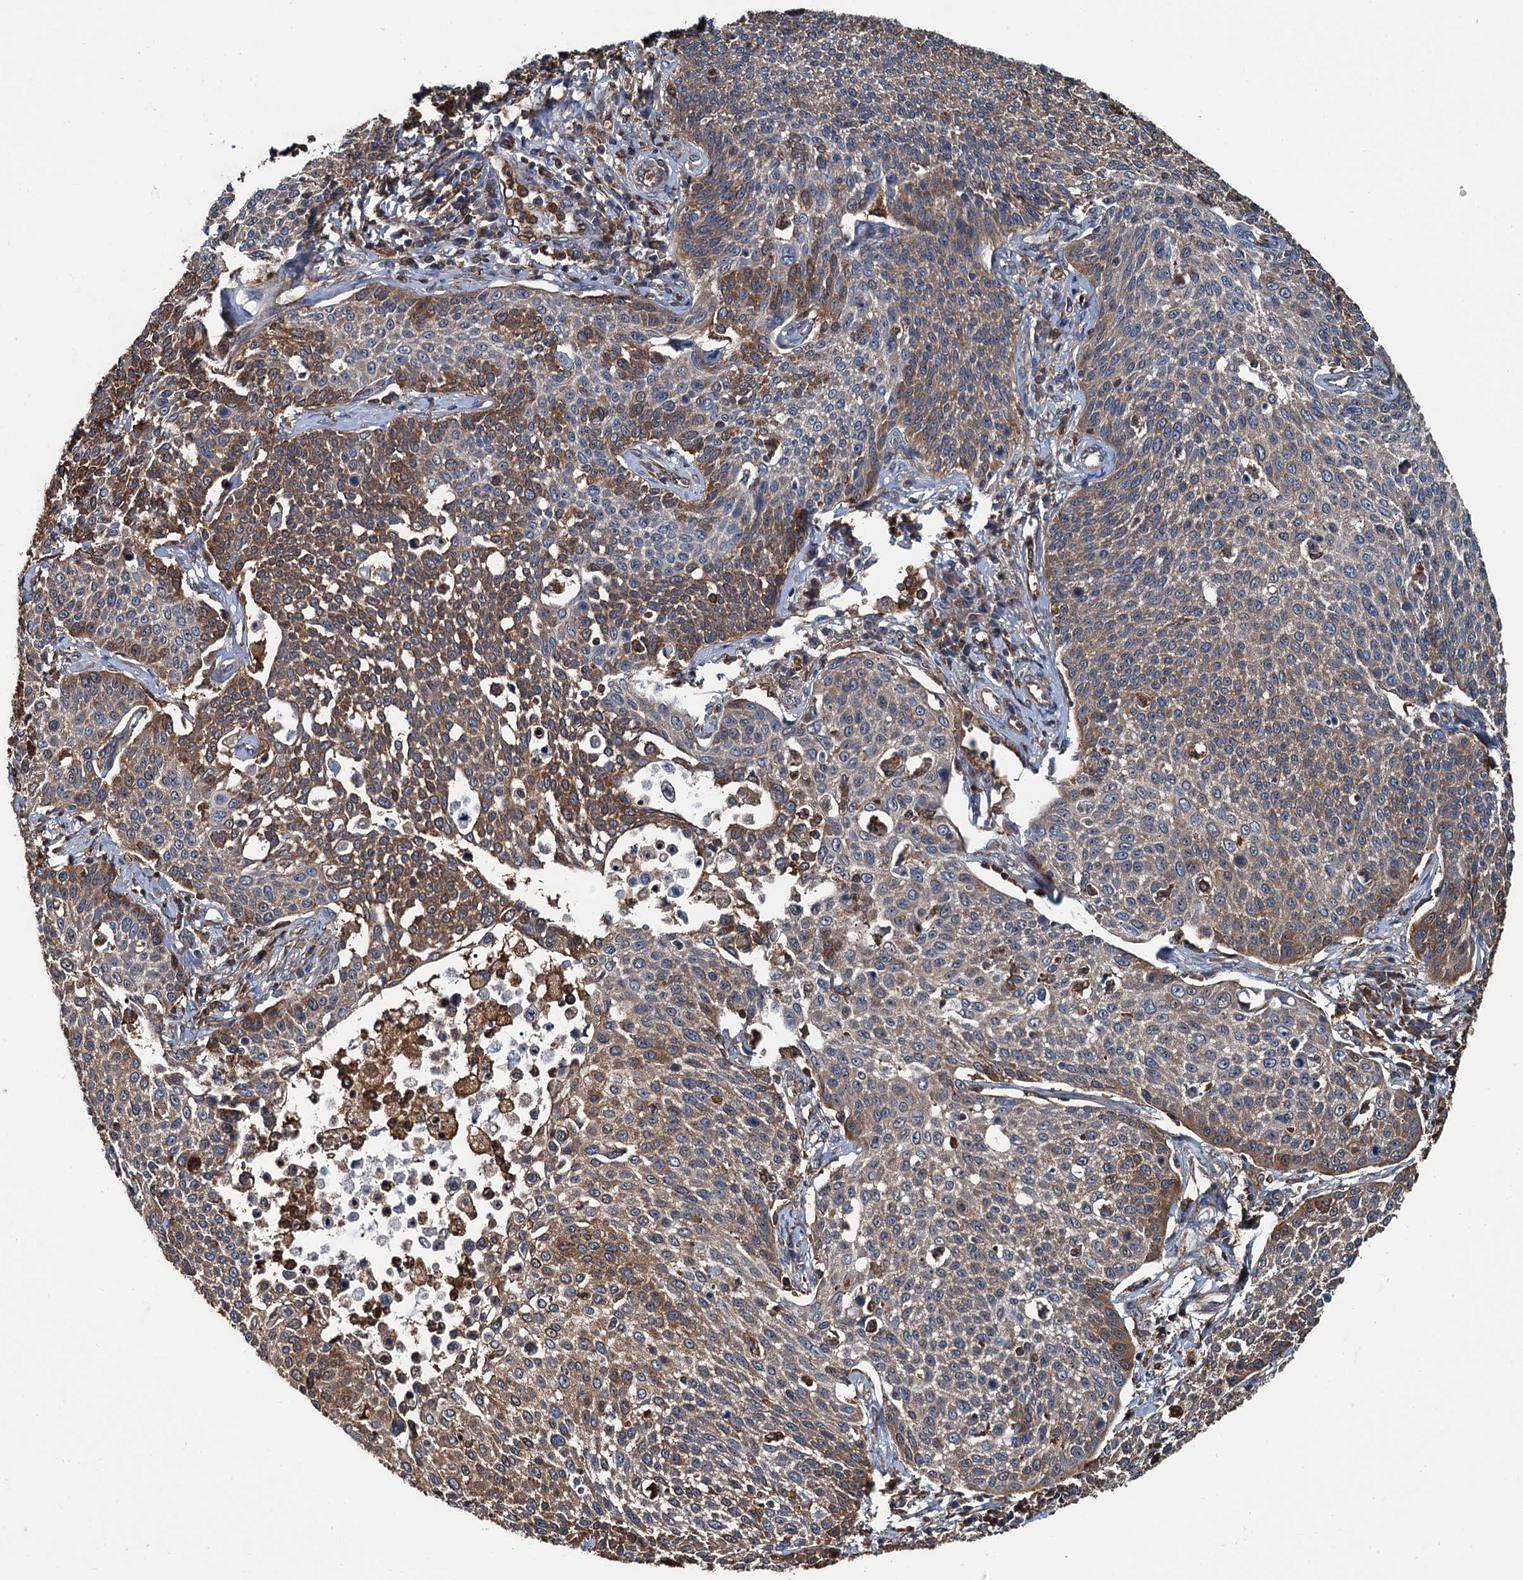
{"staining": {"intensity": "moderate", "quantity": "25%-75%", "location": "cytoplasmic/membranous"}, "tissue": "cervical cancer", "cell_type": "Tumor cells", "image_type": "cancer", "snomed": [{"axis": "morphology", "description": "Squamous cell carcinoma, NOS"}, {"axis": "topography", "description": "Cervix"}], "caption": "Cervical cancer stained with IHC displays moderate cytoplasmic/membranous expression in about 25%-75% of tumor cells.", "gene": "USP6NL", "patient": {"sex": "female", "age": 34}}